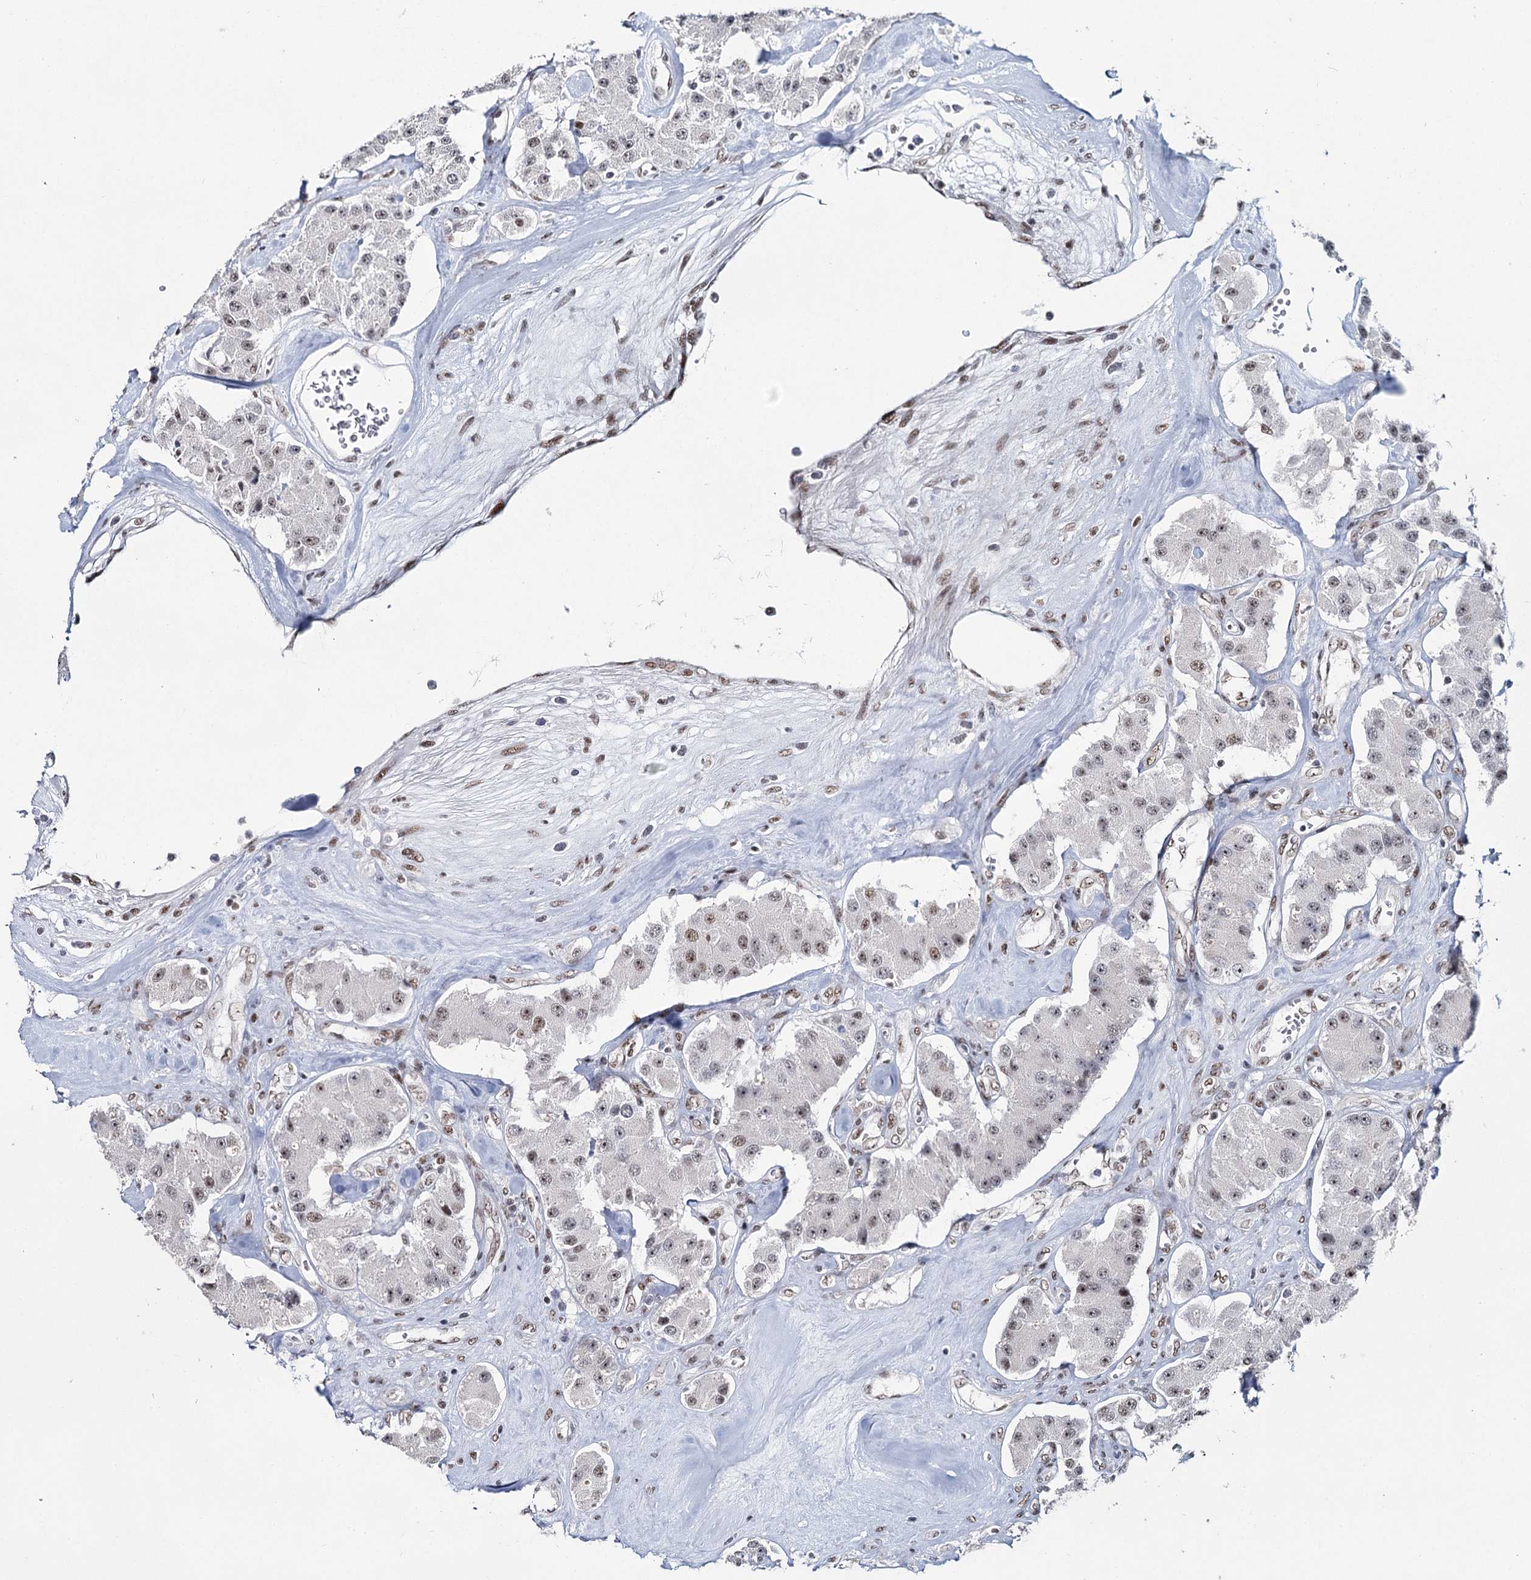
{"staining": {"intensity": "moderate", "quantity": ">75%", "location": "nuclear"}, "tissue": "carcinoid", "cell_type": "Tumor cells", "image_type": "cancer", "snomed": [{"axis": "morphology", "description": "Carcinoid, malignant, NOS"}, {"axis": "topography", "description": "Pancreas"}], "caption": "Brown immunohistochemical staining in carcinoid displays moderate nuclear expression in approximately >75% of tumor cells.", "gene": "SCAF8", "patient": {"sex": "male", "age": 41}}